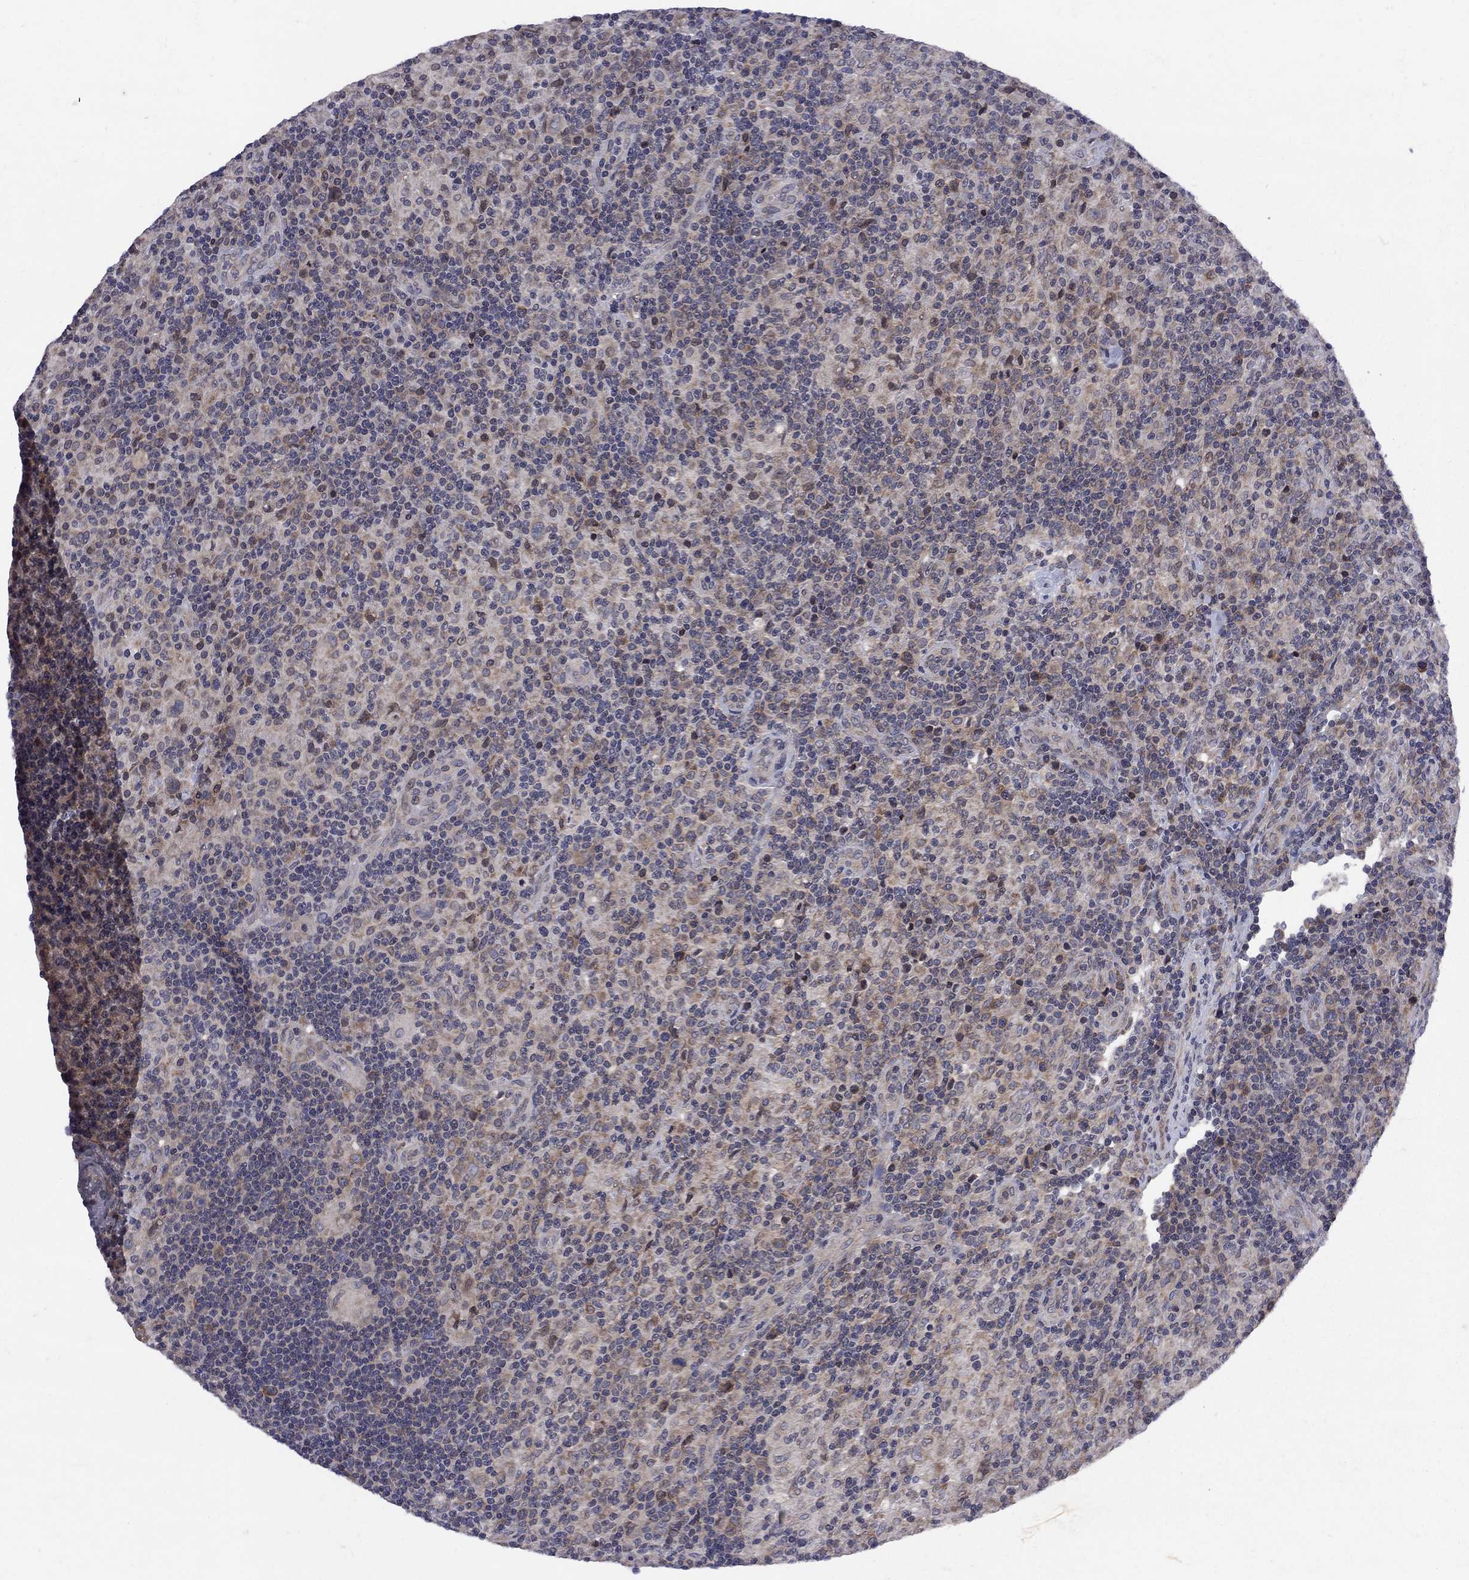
{"staining": {"intensity": "negative", "quantity": "none", "location": "none"}, "tissue": "lymphoma", "cell_type": "Tumor cells", "image_type": "cancer", "snomed": [{"axis": "morphology", "description": "Hodgkin's disease, NOS"}, {"axis": "topography", "description": "Lymph node"}], "caption": "Tumor cells are negative for brown protein staining in Hodgkin's disease.", "gene": "CNOT11", "patient": {"sex": "male", "age": 70}}